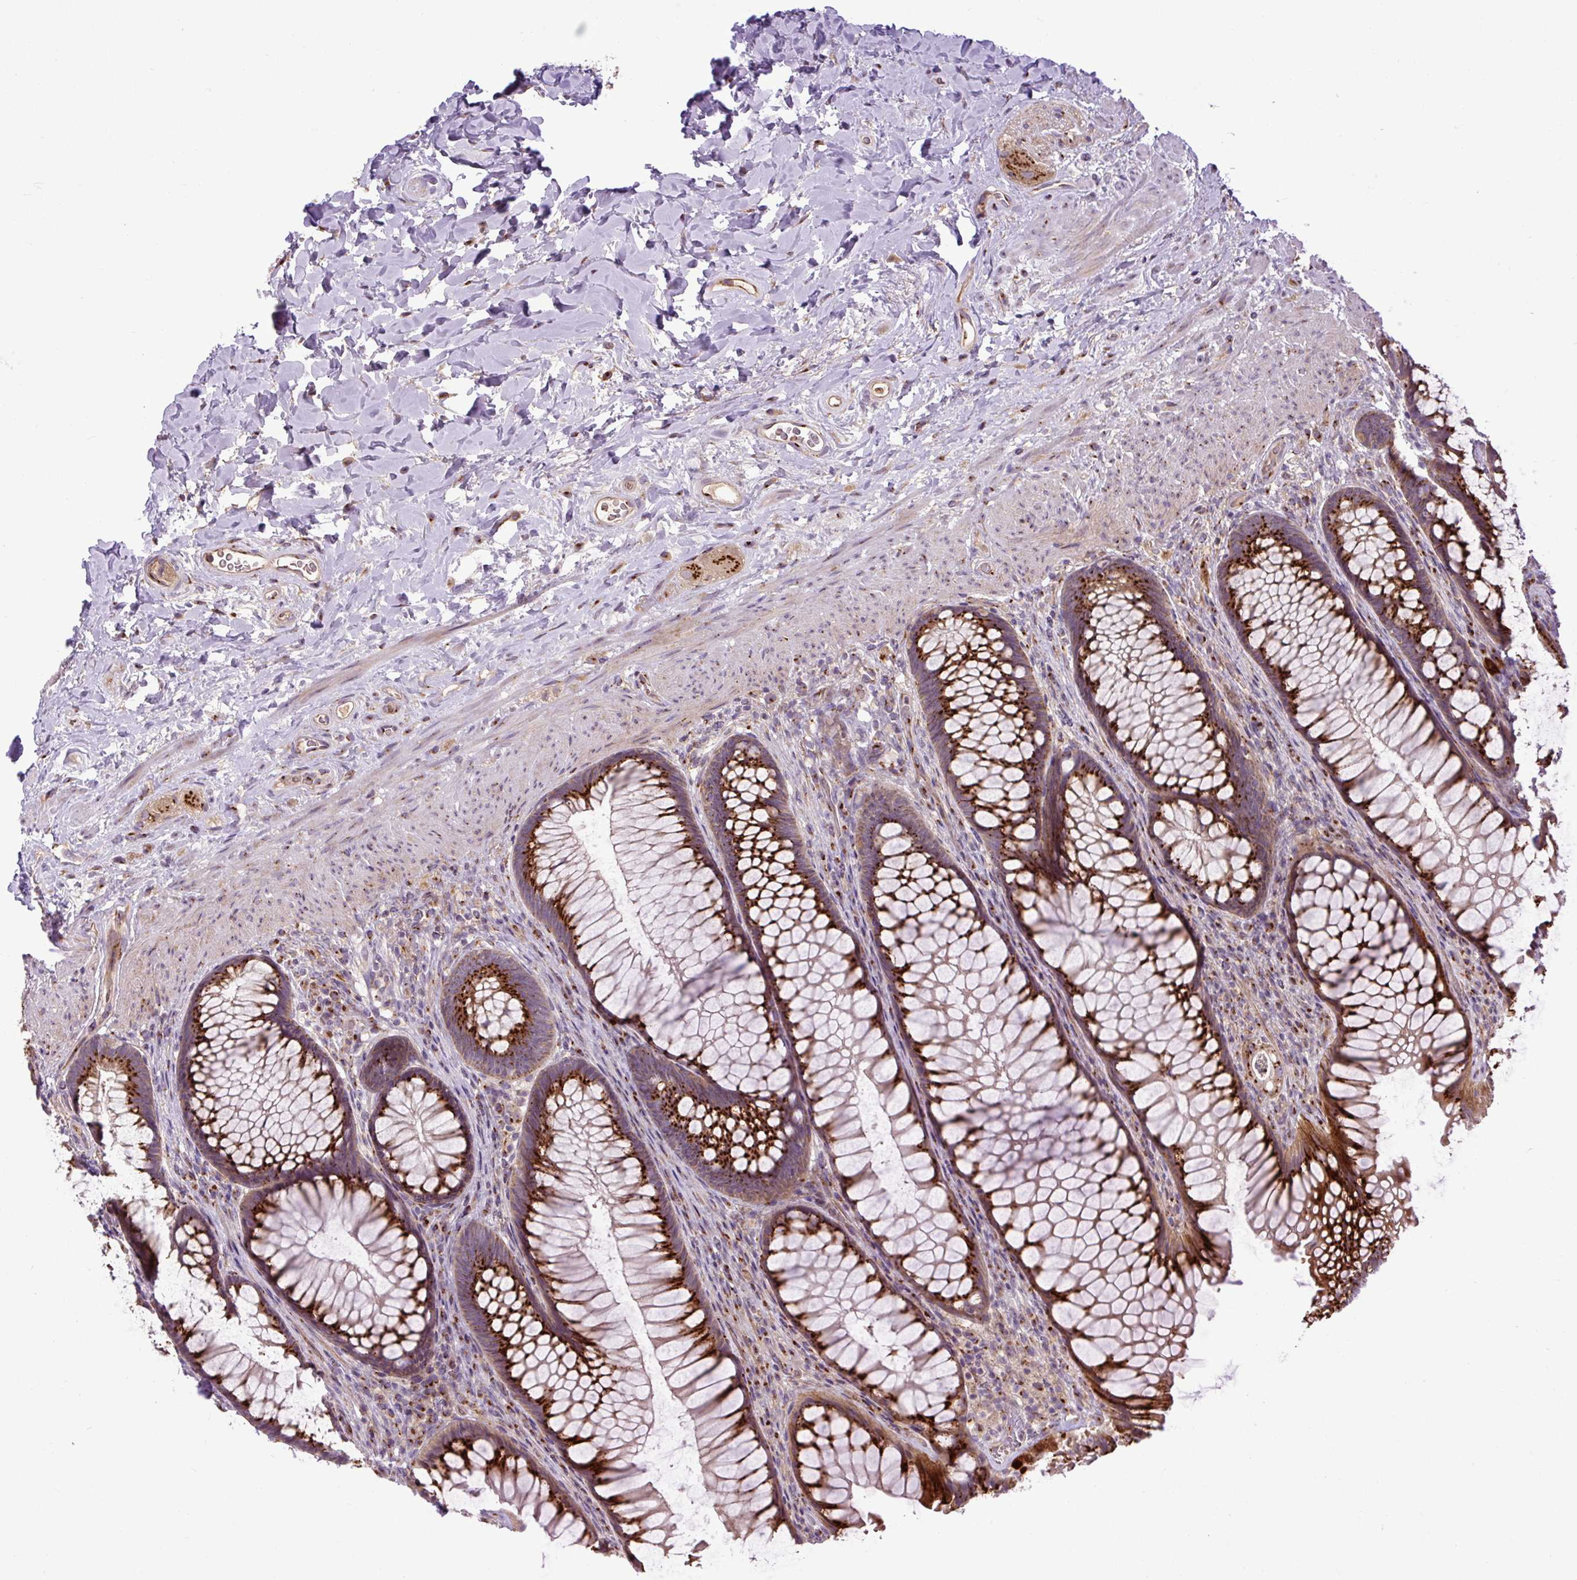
{"staining": {"intensity": "strong", "quantity": ">75%", "location": "cytoplasmic/membranous"}, "tissue": "rectum", "cell_type": "Glandular cells", "image_type": "normal", "snomed": [{"axis": "morphology", "description": "Normal tissue, NOS"}, {"axis": "topography", "description": "Rectum"}], "caption": "This is a histology image of immunohistochemistry (IHC) staining of normal rectum, which shows strong staining in the cytoplasmic/membranous of glandular cells.", "gene": "MSMP", "patient": {"sex": "male", "age": 53}}